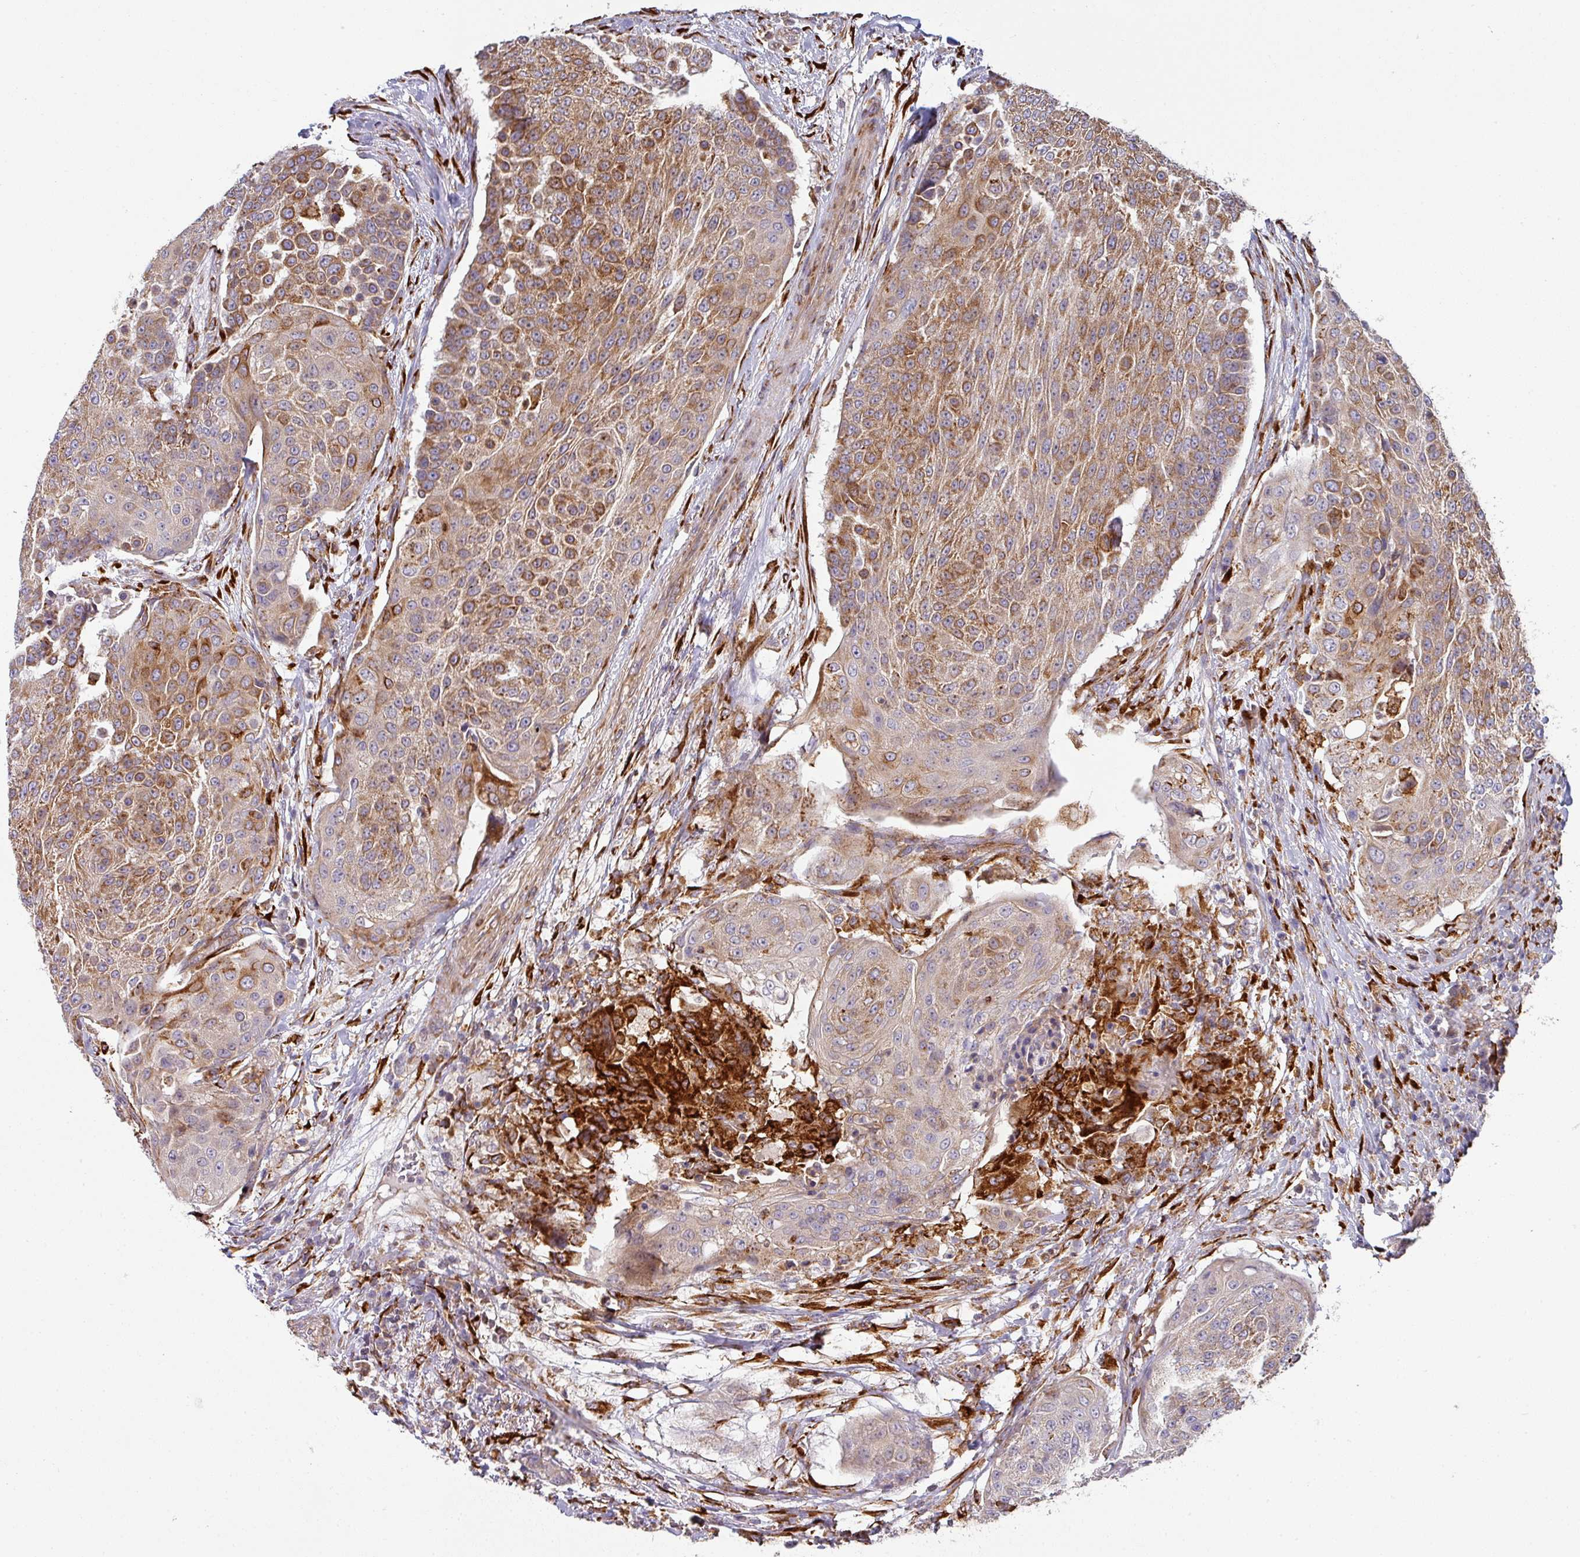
{"staining": {"intensity": "moderate", "quantity": ">75%", "location": "cytoplasmic/membranous"}, "tissue": "urothelial cancer", "cell_type": "Tumor cells", "image_type": "cancer", "snomed": [{"axis": "morphology", "description": "Urothelial carcinoma, High grade"}, {"axis": "topography", "description": "Urinary bladder"}], "caption": "Immunohistochemical staining of human high-grade urothelial carcinoma displays medium levels of moderate cytoplasmic/membranous protein positivity in approximately >75% of tumor cells.", "gene": "ZNF268", "patient": {"sex": "female", "age": 63}}